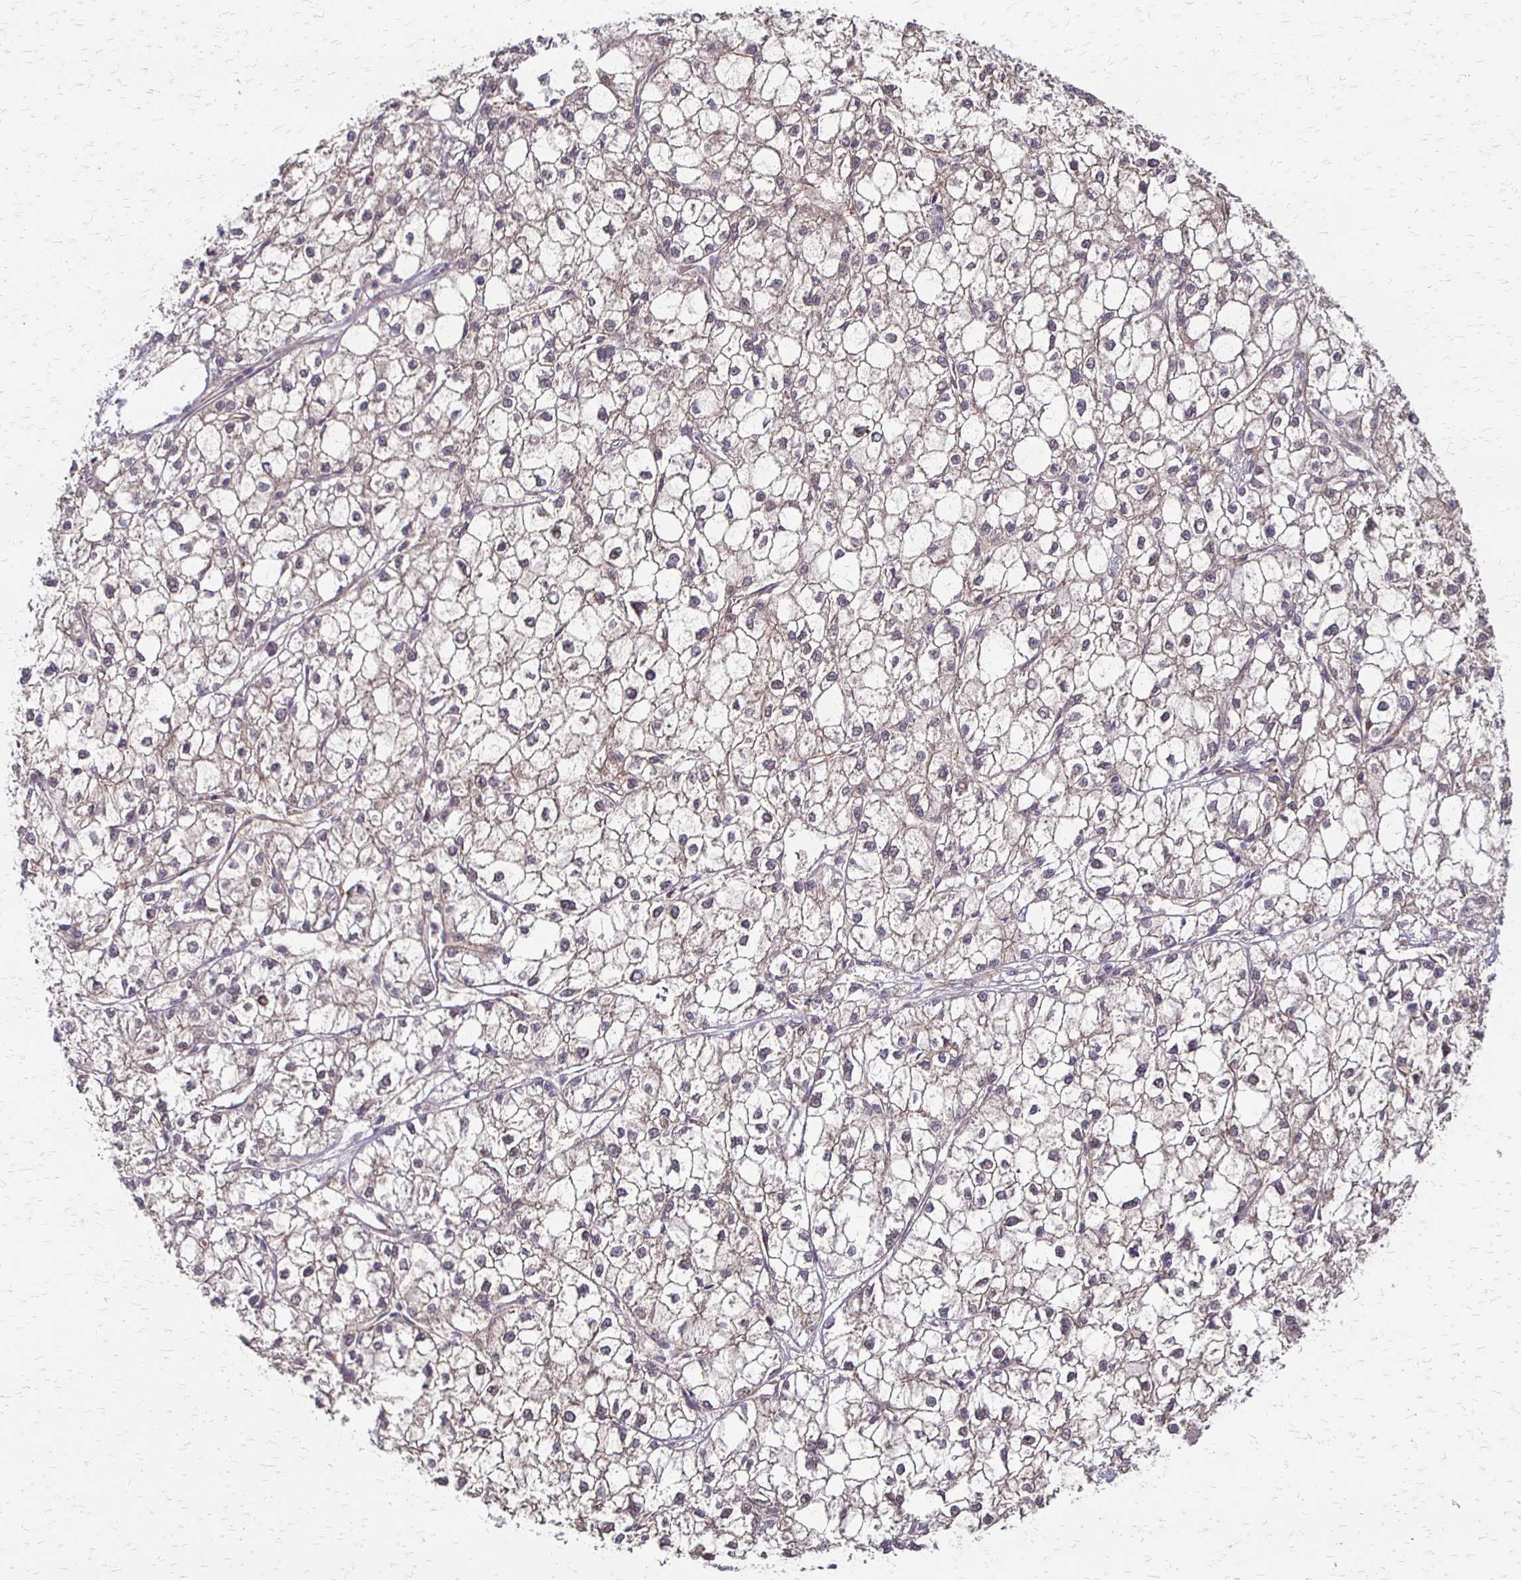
{"staining": {"intensity": "weak", "quantity": "25%-75%", "location": "cytoplasmic/membranous"}, "tissue": "liver cancer", "cell_type": "Tumor cells", "image_type": "cancer", "snomed": [{"axis": "morphology", "description": "Carcinoma, Hepatocellular, NOS"}, {"axis": "topography", "description": "Liver"}], "caption": "Human liver hepatocellular carcinoma stained with a protein marker shows weak staining in tumor cells.", "gene": "CFL2", "patient": {"sex": "female", "age": 43}}